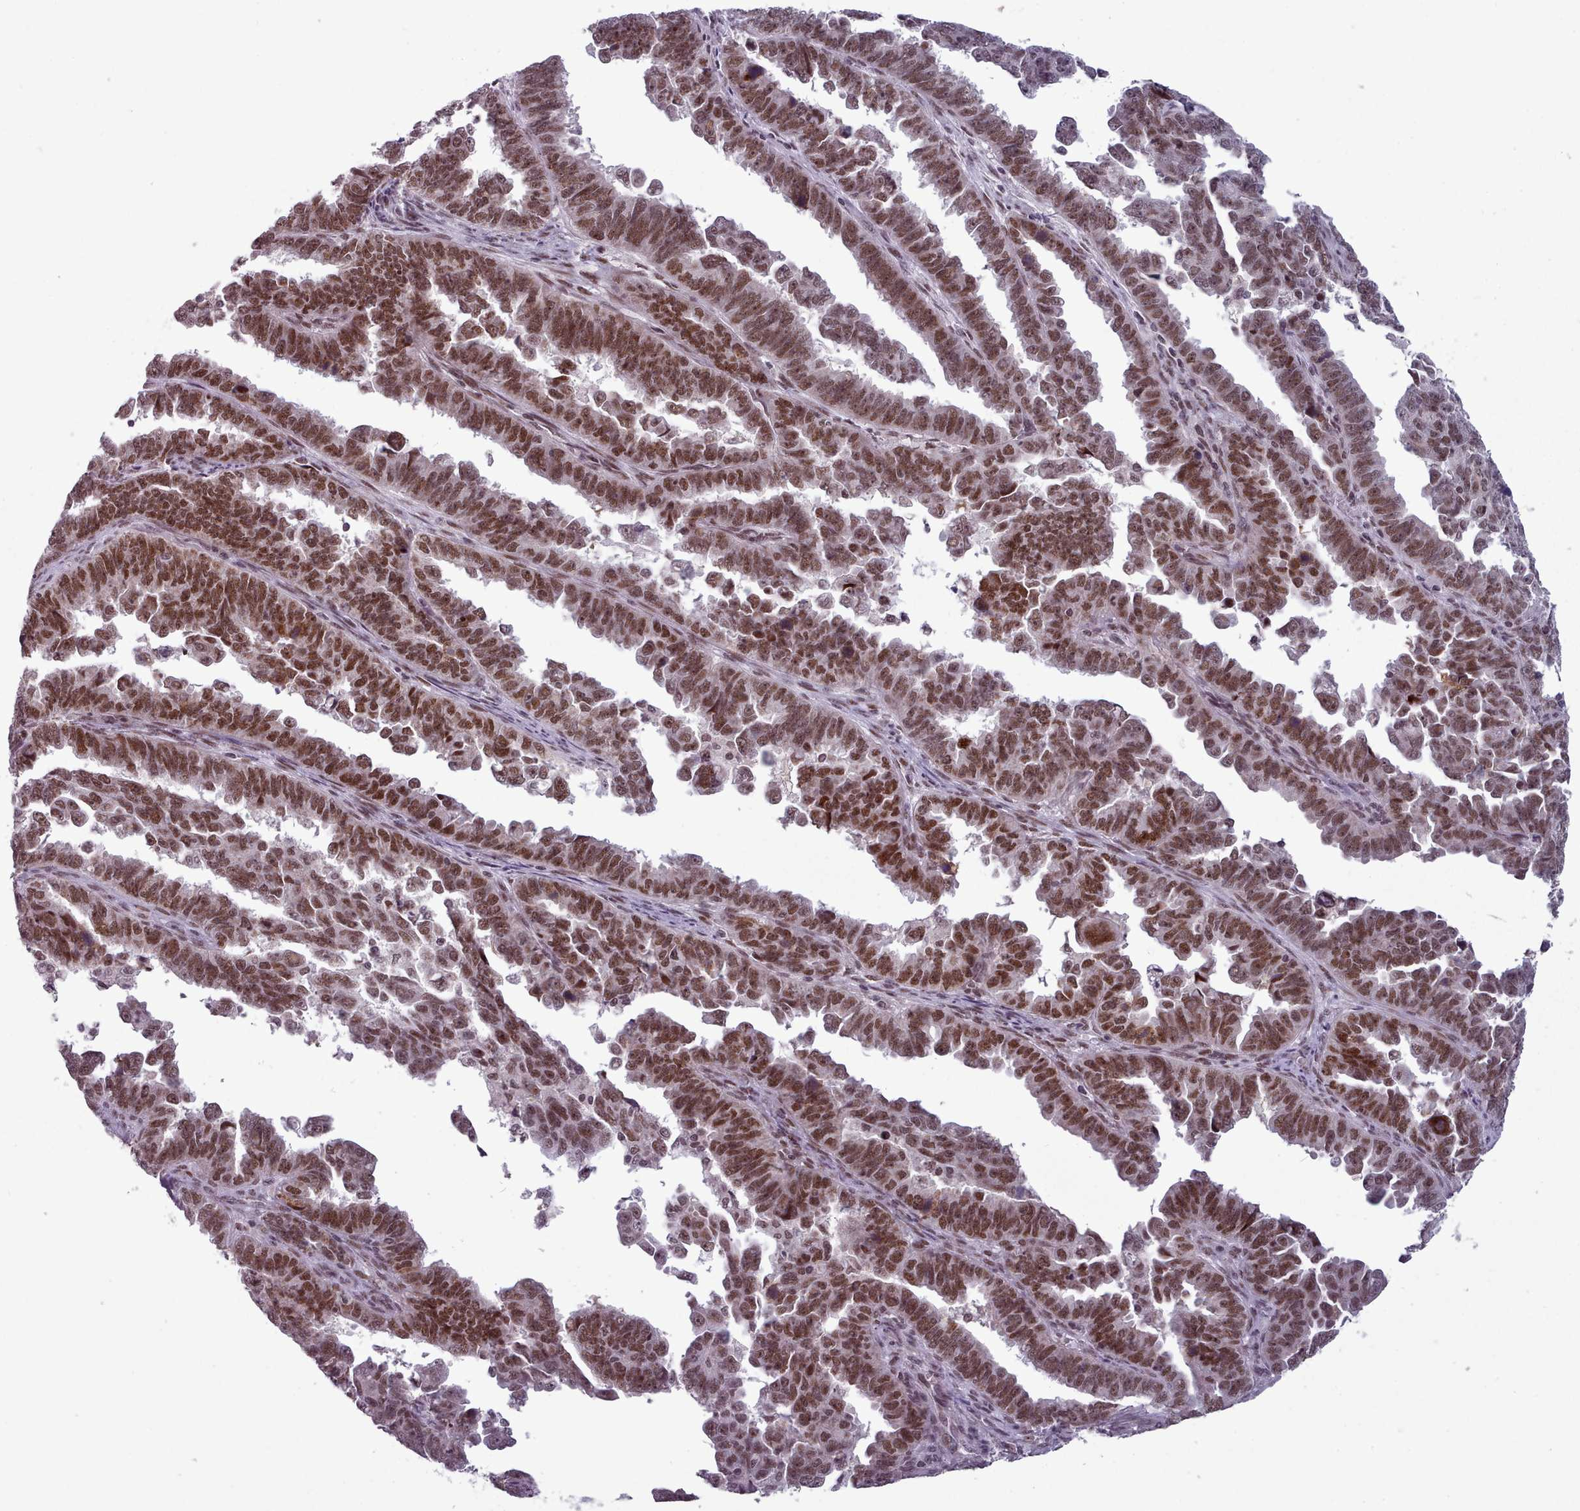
{"staining": {"intensity": "strong", "quantity": ">75%", "location": "nuclear"}, "tissue": "endometrial cancer", "cell_type": "Tumor cells", "image_type": "cancer", "snomed": [{"axis": "morphology", "description": "Adenocarcinoma, NOS"}, {"axis": "topography", "description": "Endometrium"}], "caption": "Protein staining by immunohistochemistry shows strong nuclear staining in approximately >75% of tumor cells in endometrial cancer (adenocarcinoma). (DAB (3,3'-diaminobenzidine) IHC with brightfield microscopy, high magnification).", "gene": "SRSF9", "patient": {"sex": "female", "age": 75}}